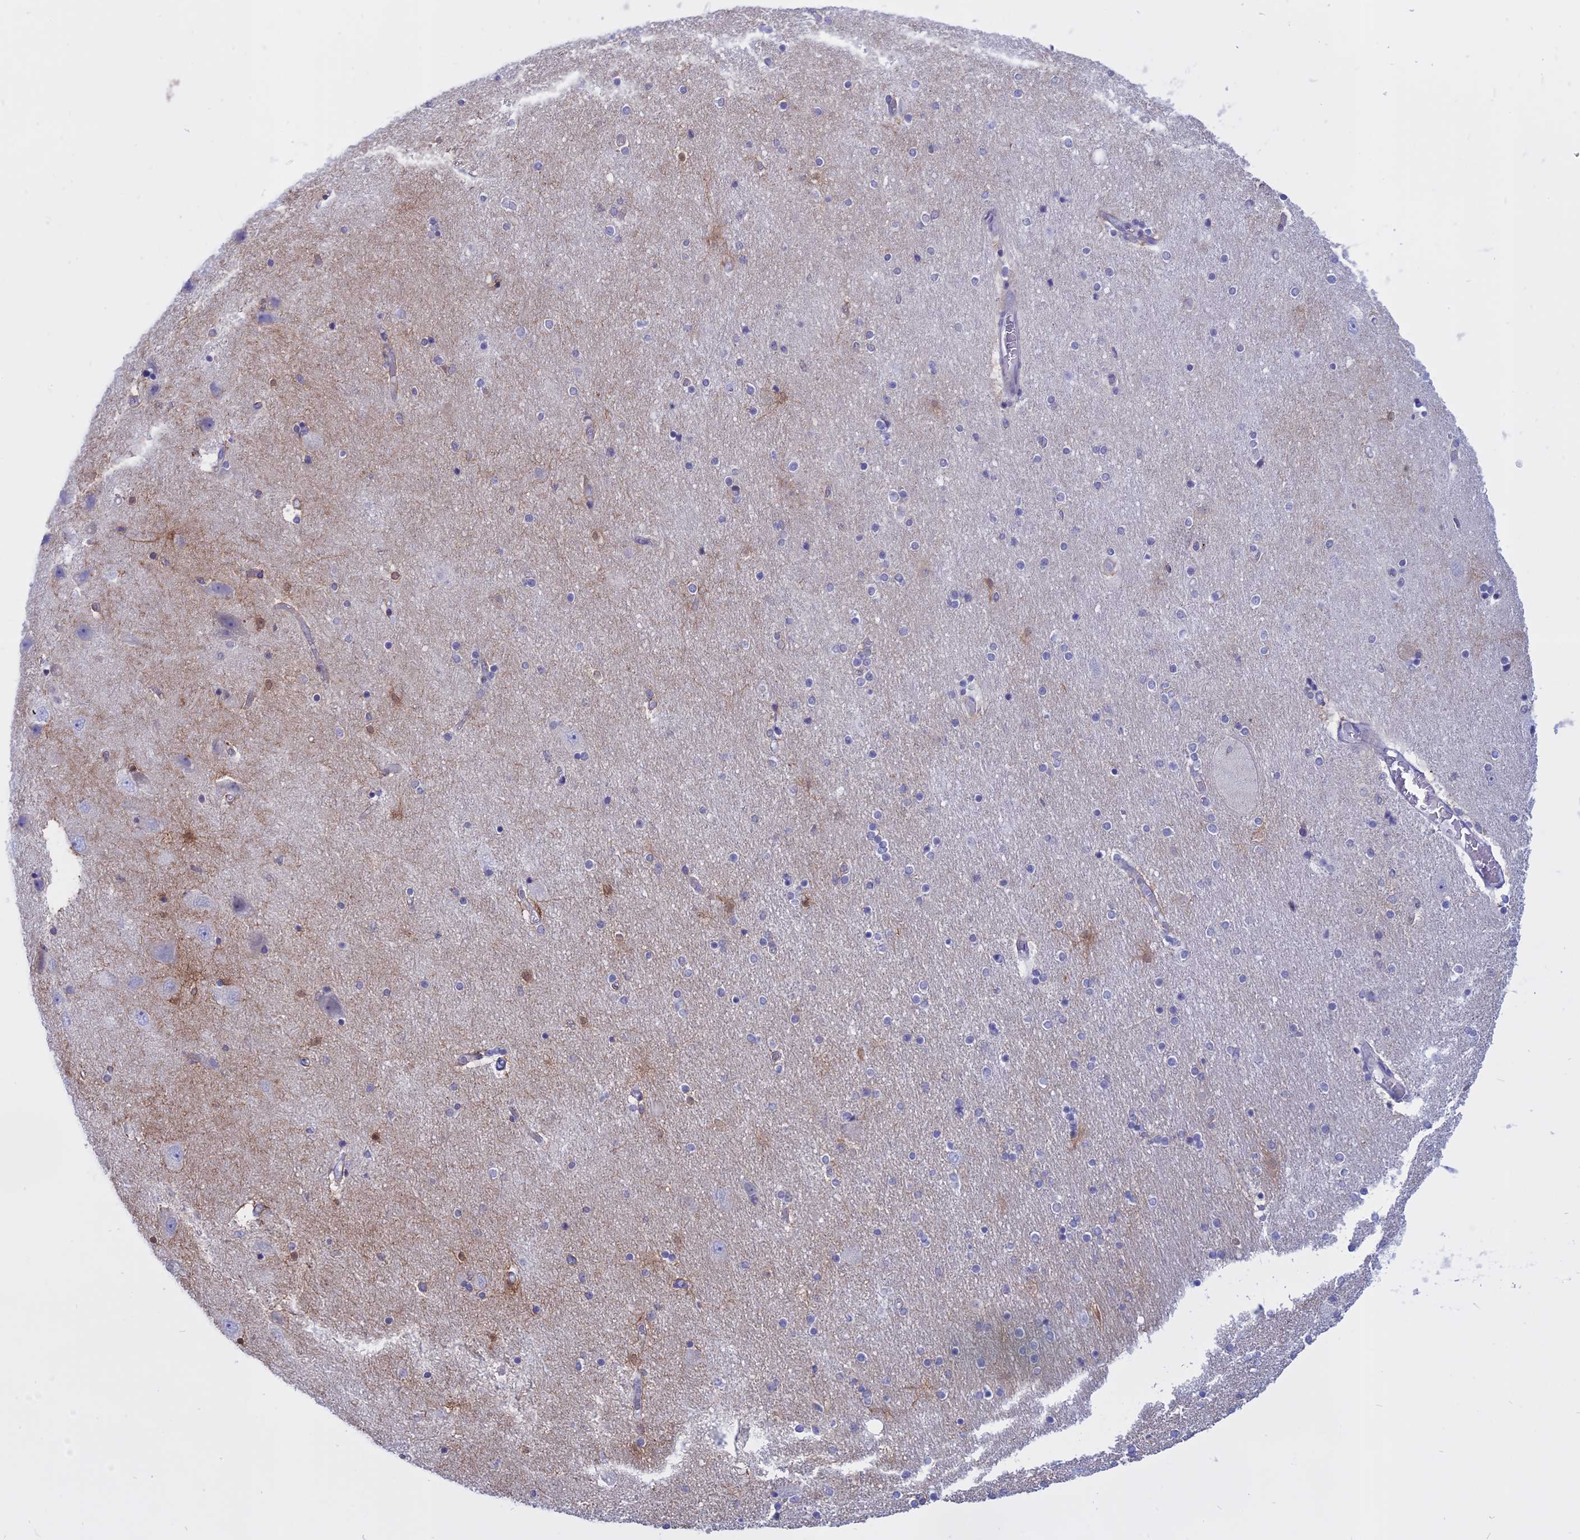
{"staining": {"intensity": "moderate", "quantity": "<25%", "location": "cytoplasmic/membranous,nuclear"}, "tissue": "hippocampus", "cell_type": "Glial cells", "image_type": "normal", "snomed": [{"axis": "morphology", "description": "Normal tissue, NOS"}, {"axis": "topography", "description": "Hippocampus"}], "caption": "About <25% of glial cells in benign human hippocampus exhibit moderate cytoplasmic/membranous,nuclear protein positivity as visualized by brown immunohistochemical staining.", "gene": "AHCYL1", "patient": {"sex": "female", "age": 54}}